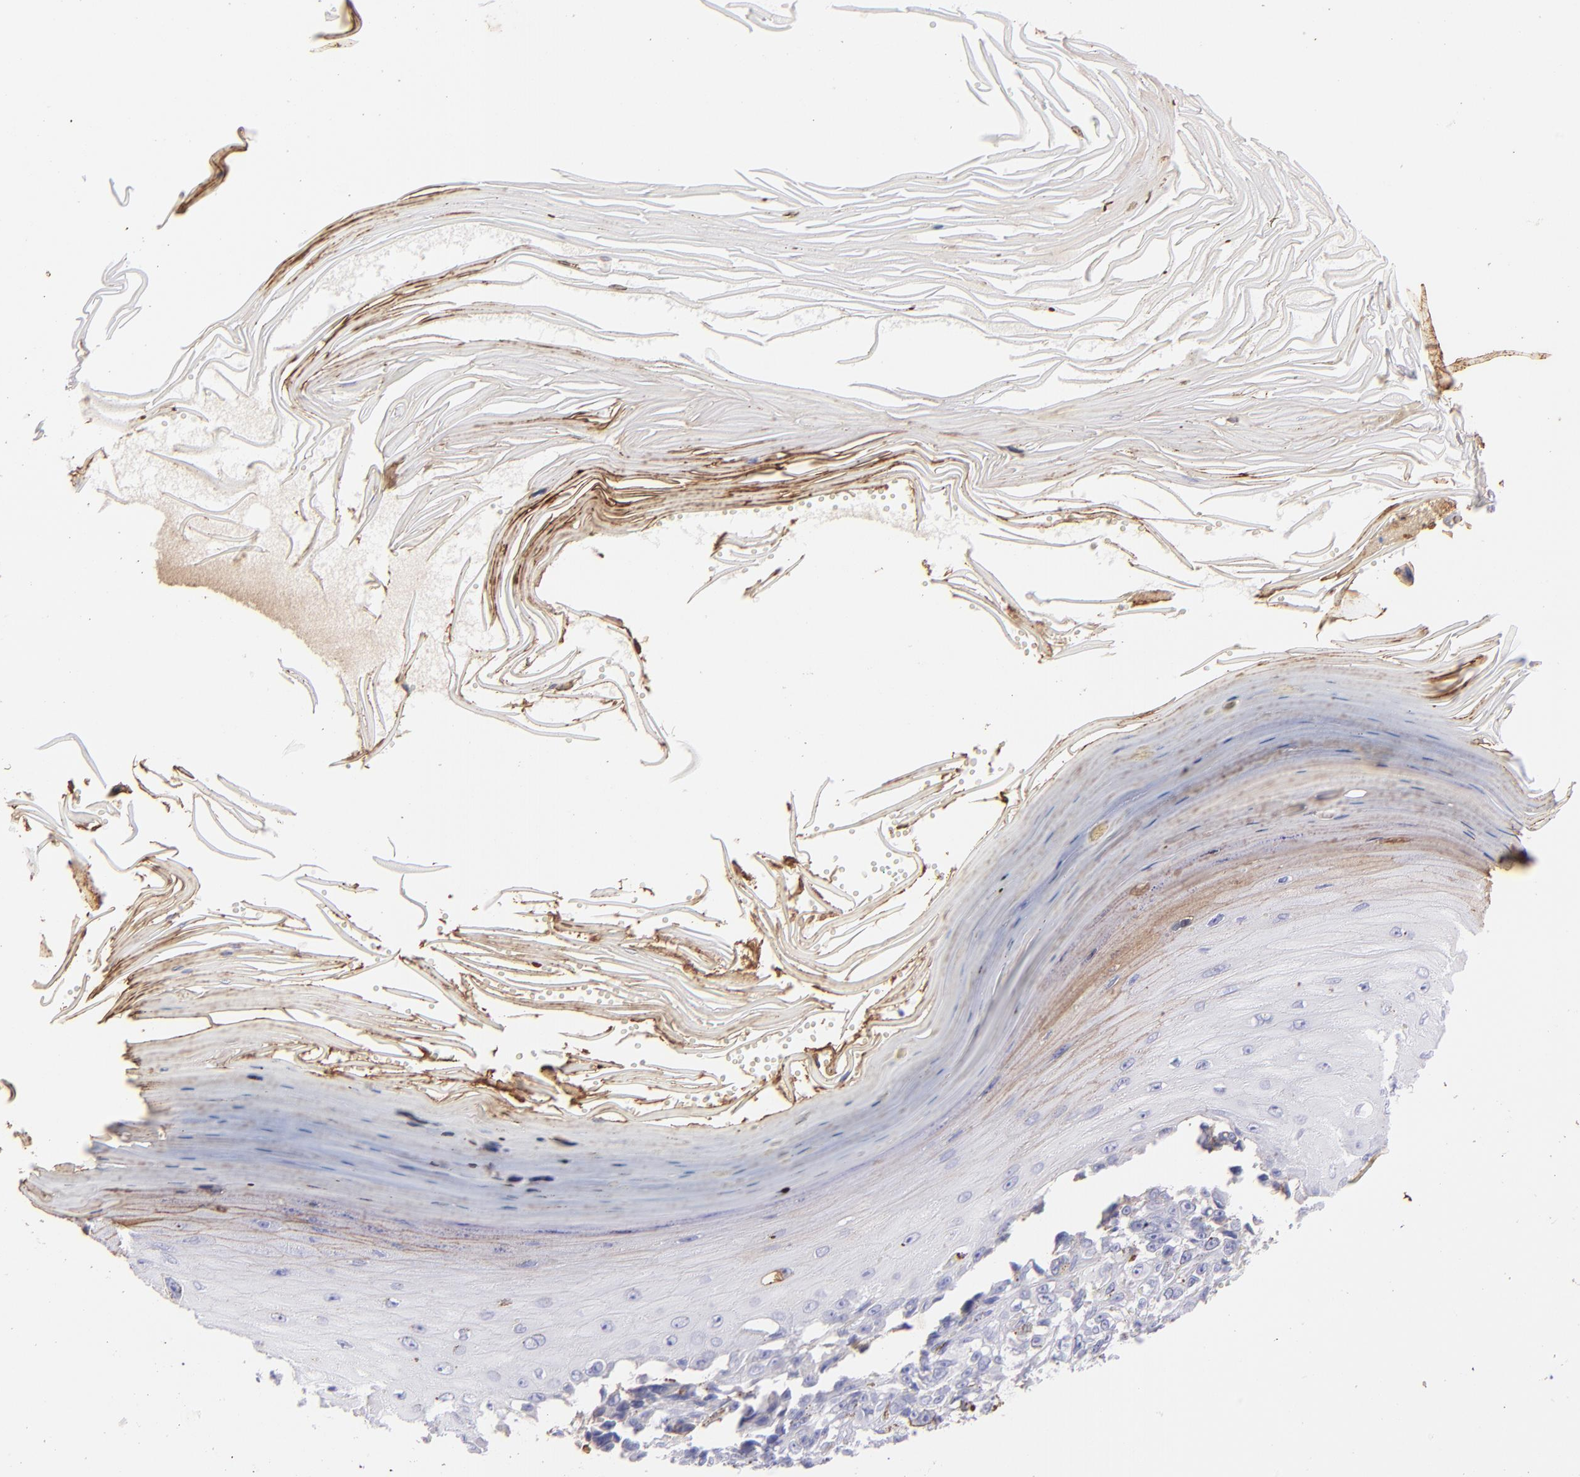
{"staining": {"intensity": "negative", "quantity": "none", "location": "none"}, "tissue": "melanoma", "cell_type": "Tumor cells", "image_type": "cancer", "snomed": [{"axis": "morphology", "description": "Malignant melanoma, NOS"}, {"axis": "topography", "description": "Skin"}], "caption": "An IHC photomicrograph of malignant melanoma is shown. There is no staining in tumor cells of malignant melanoma.", "gene": "FGB", "patient": {"sex": "female", "age": 82}}